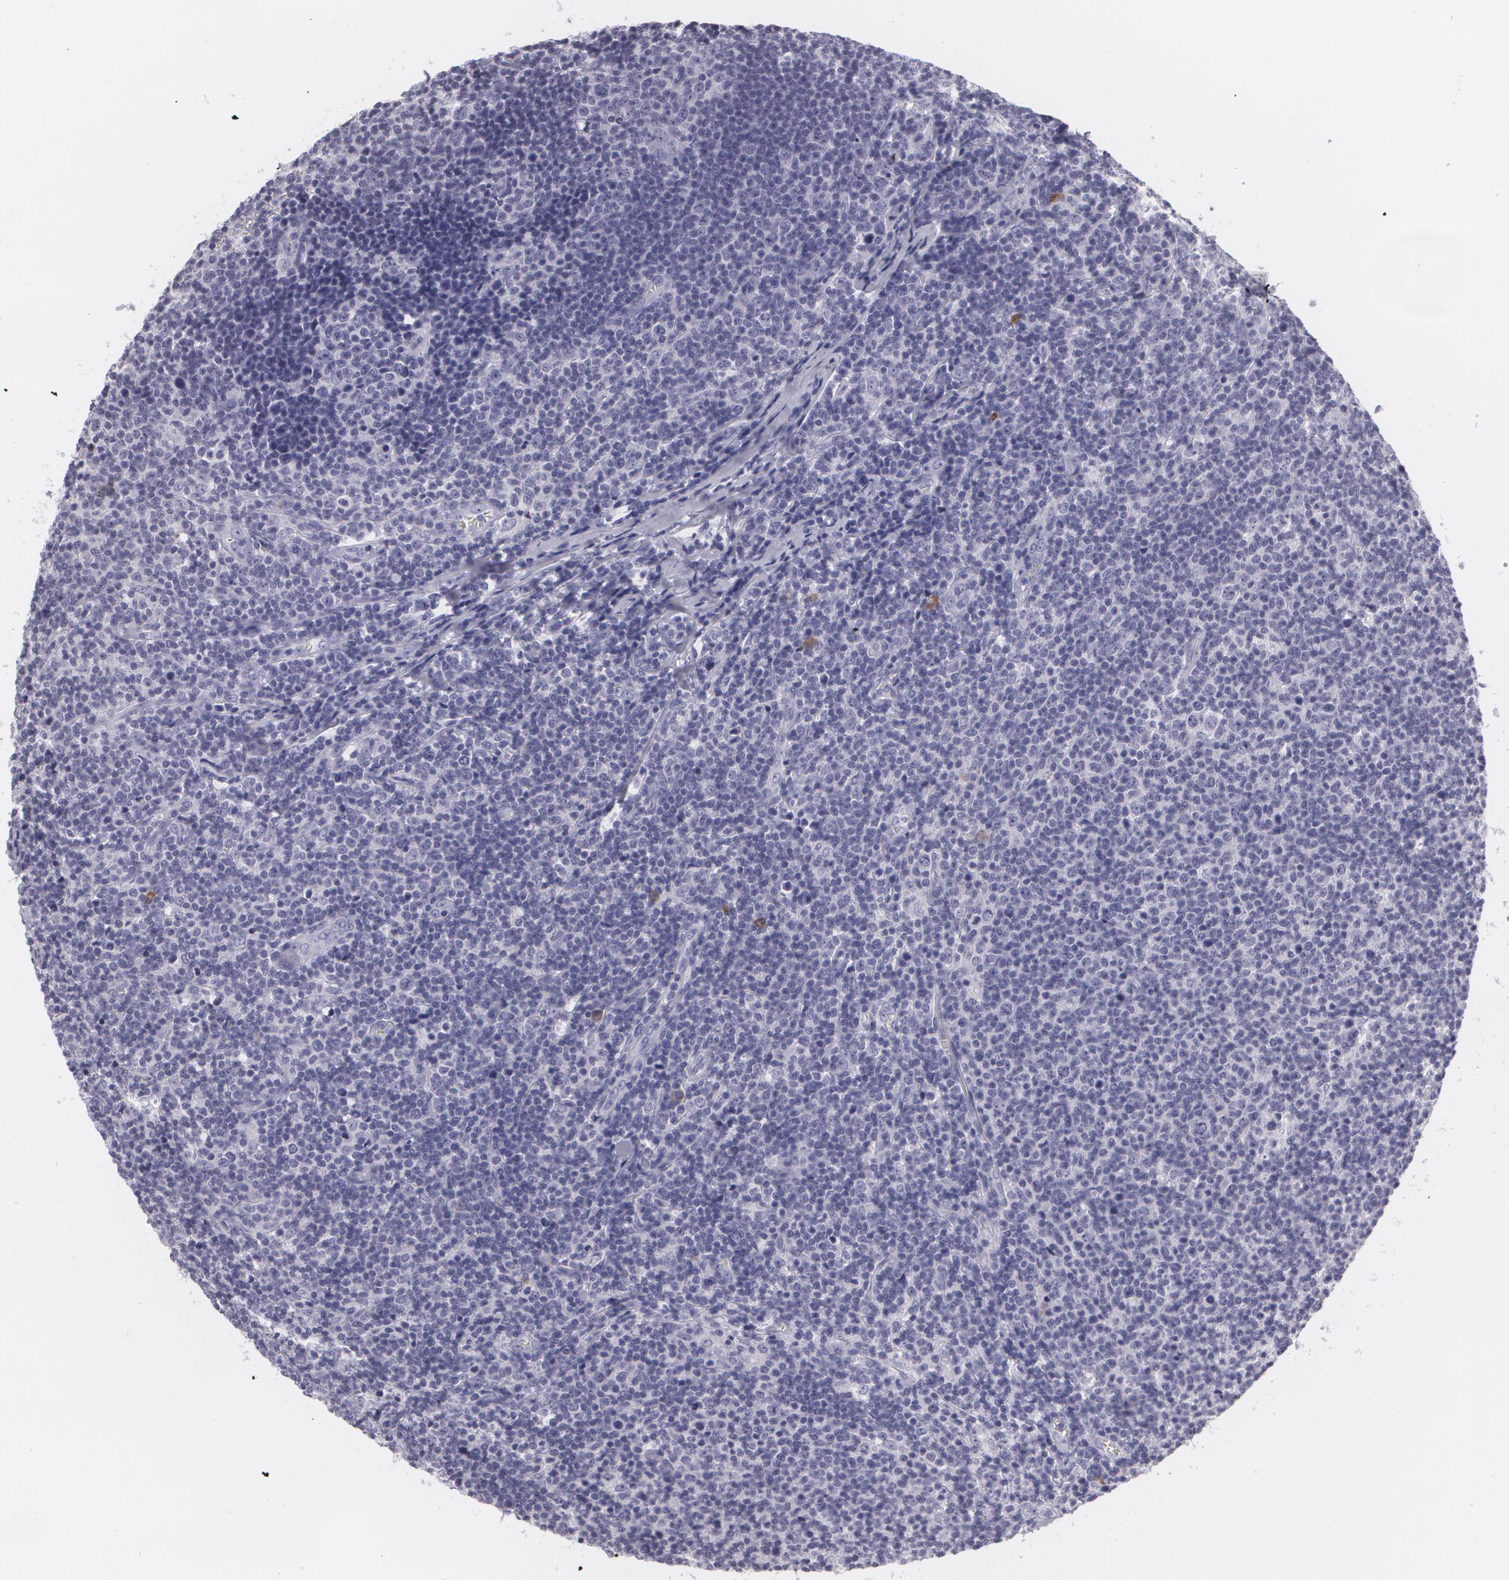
{"staining": {"intensity": "negative", "quantity": "none", "location": "none"}, "tissue": "lymphoma", "cell_type": "Tumor cells", "image_type": "cancer", "snomed": [{"axis": "morphology", "description": "Malignant lymphoma, non-Hodgkin's type, Low grade"}, {"axis": "topography", "description": "Lymph node"}], "caption": "Human malignant lymphoma, non-Hodgkin's type (low-grade) stained for a protein using IHC demonstrates no staining in tumor cells.", "gene": "MAP2", "patient": {"sex": "male", "age": 74}}